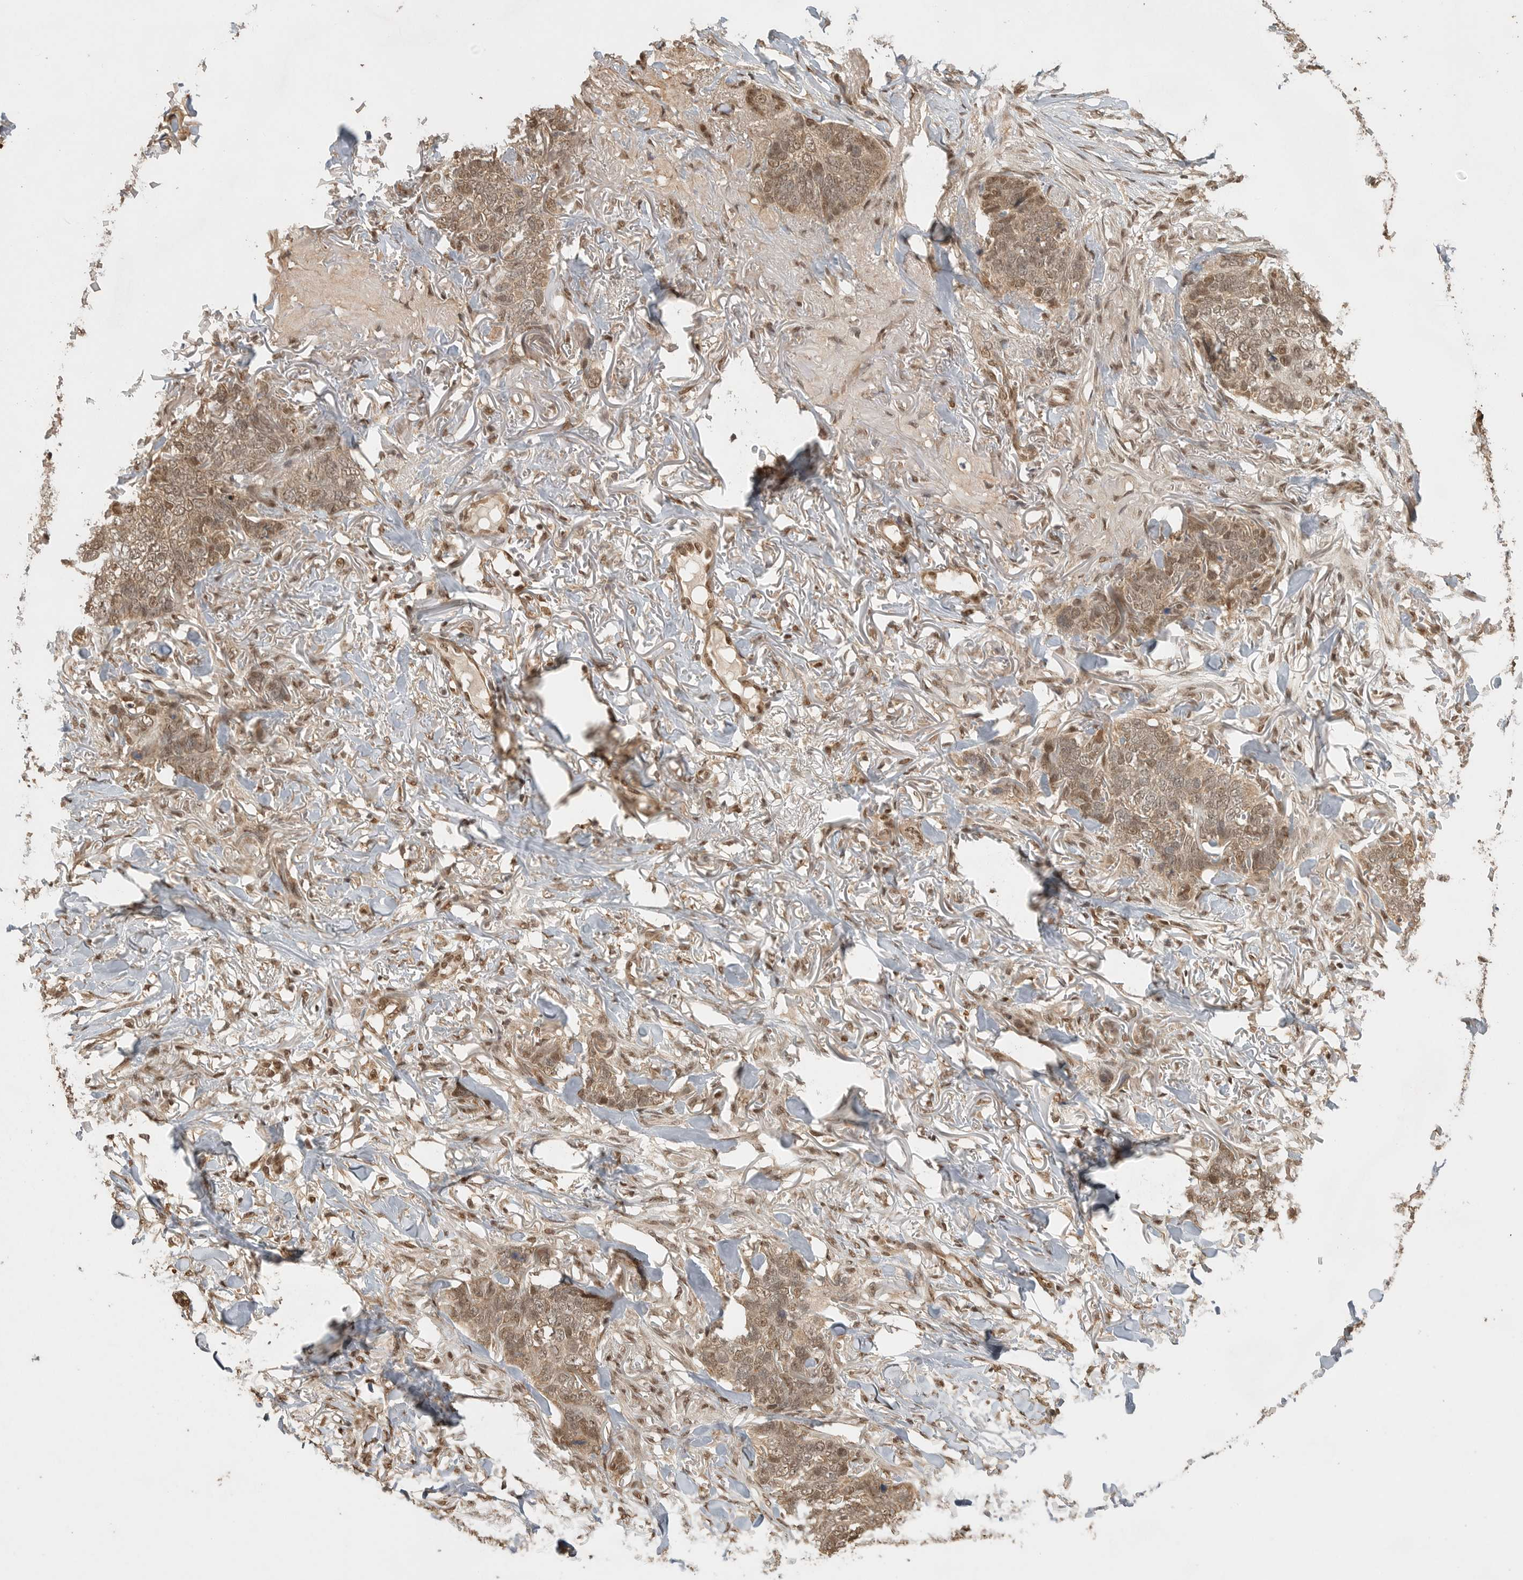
{"staining": {"intensity": "moderate", "quantity": ">75%", "location": "cytoplasmic/membranous,nuclear"}, "tissue": "skin cancer", "cell_type": "Tumor cells", "image_type": "cancer", "snomed": [{"axis": "morphology", "description": "Normal tissue, NOS"}, {"axis": "morphology", "description": "Basal cell carcinoma"}, {"axis": "topography", "description": "Skin"}], "caption": "Immunohistochemistry (DAB (3,3'-diaminobenzidine)) staining of basal cell carcinoma (skin) displays moderate cytoplasmic/membranous and nuclear protein expression in about >75% of tumor cells.", "gene": "DFFA", "patient": {"sex": "male", "age": 77}}